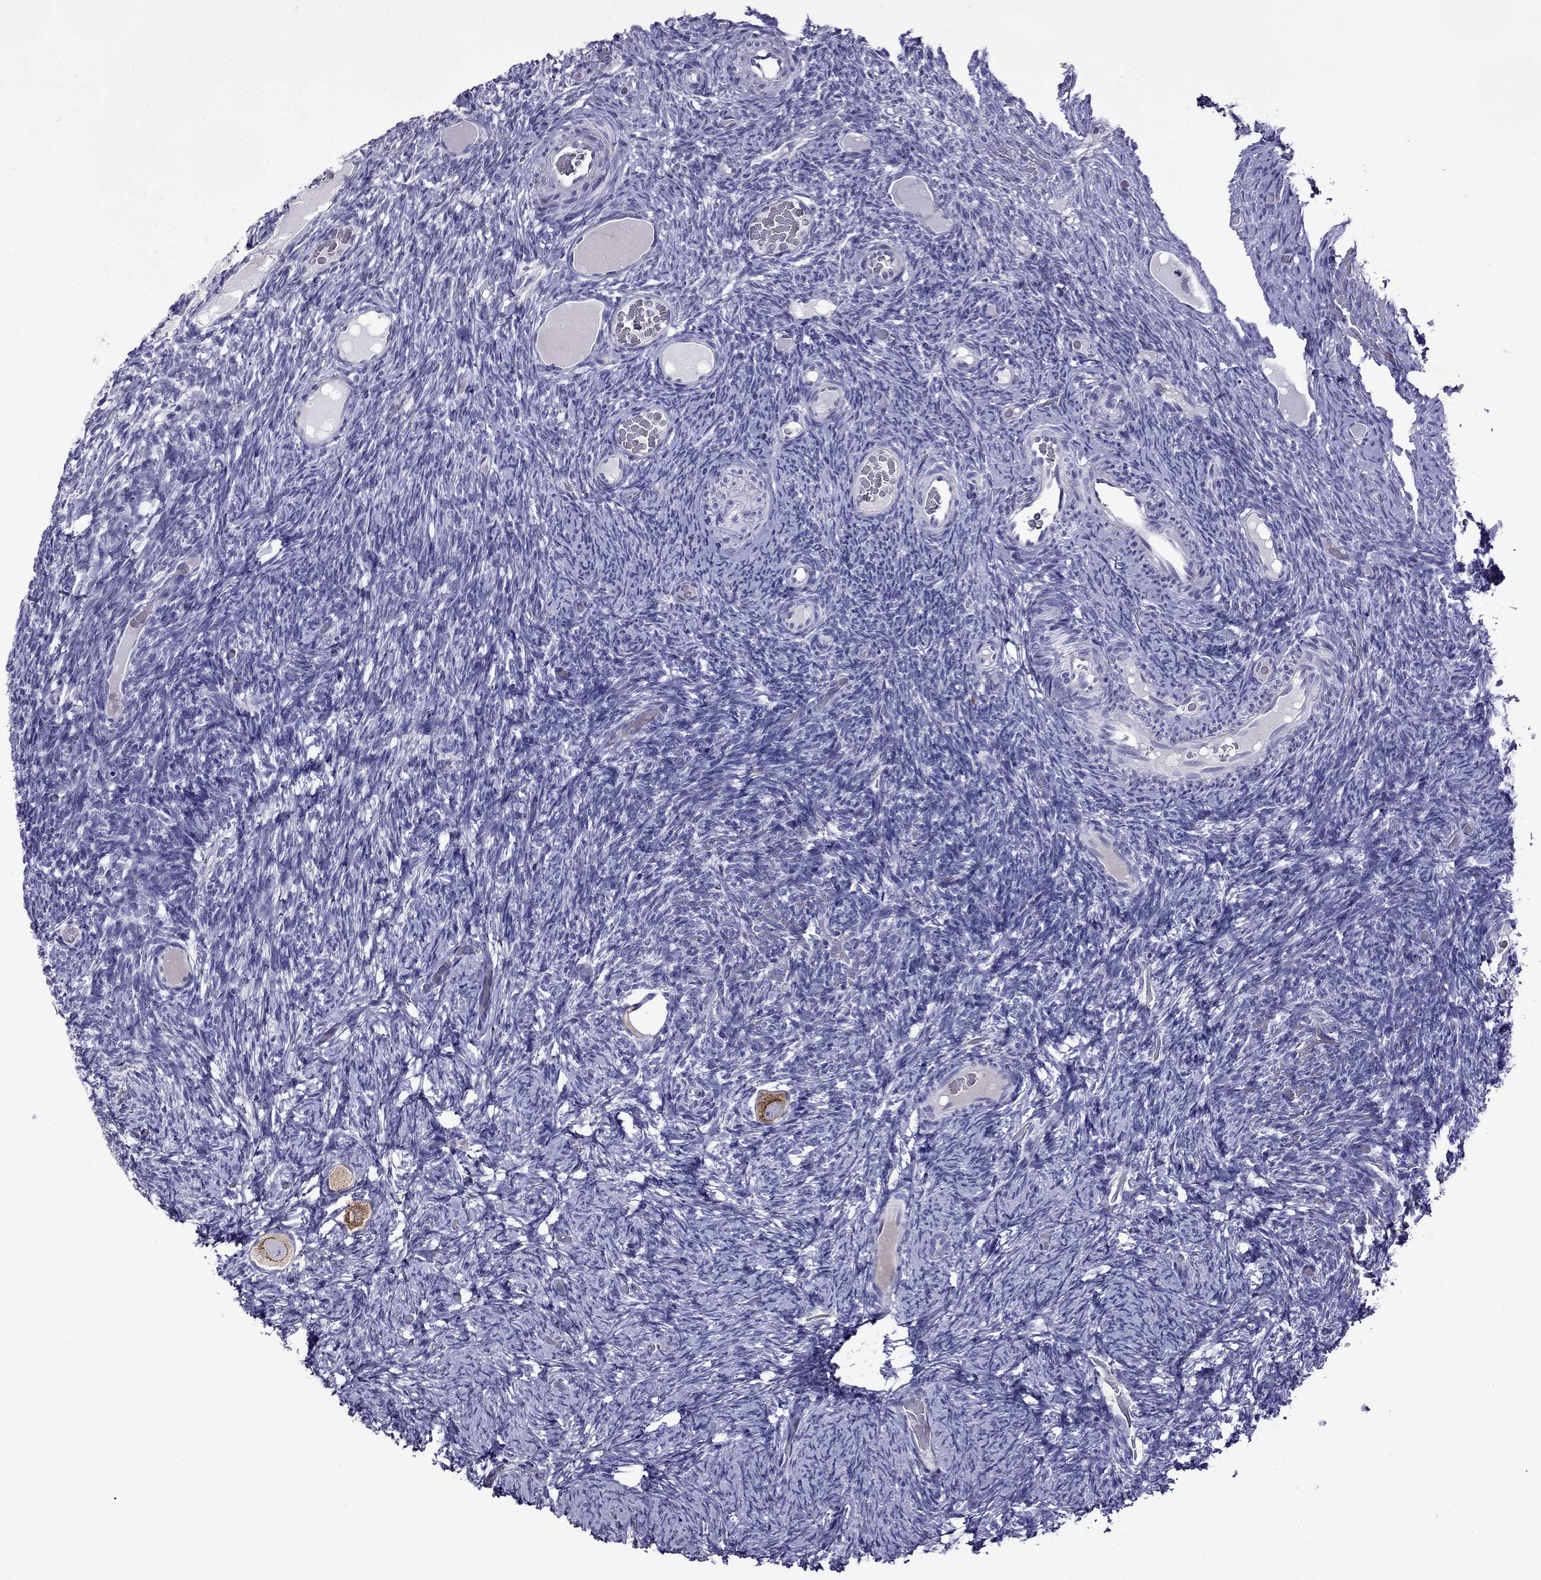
{"staining": {"intensity": "strong", "quantity": "25%-75%", "location": "cytoplasmic/membranous"}, "tissue": "ovary", "cell_type": "Follicle cells", "image_type": "normal", "snomed": [{"axis": "morphology", "description": "Normal tissue, NOS"}, {"axis": "topography", "description": "Ovary"}], "caption": "This image exhibits immunohistochemistry (IHC) staining of unremarkable human ovary, with high strong cytoplasmic/membranous expression in about 25%-75% of follicle cells.", "gene": "TDRD1", "patient": {"sex": "female", "age": 34}}